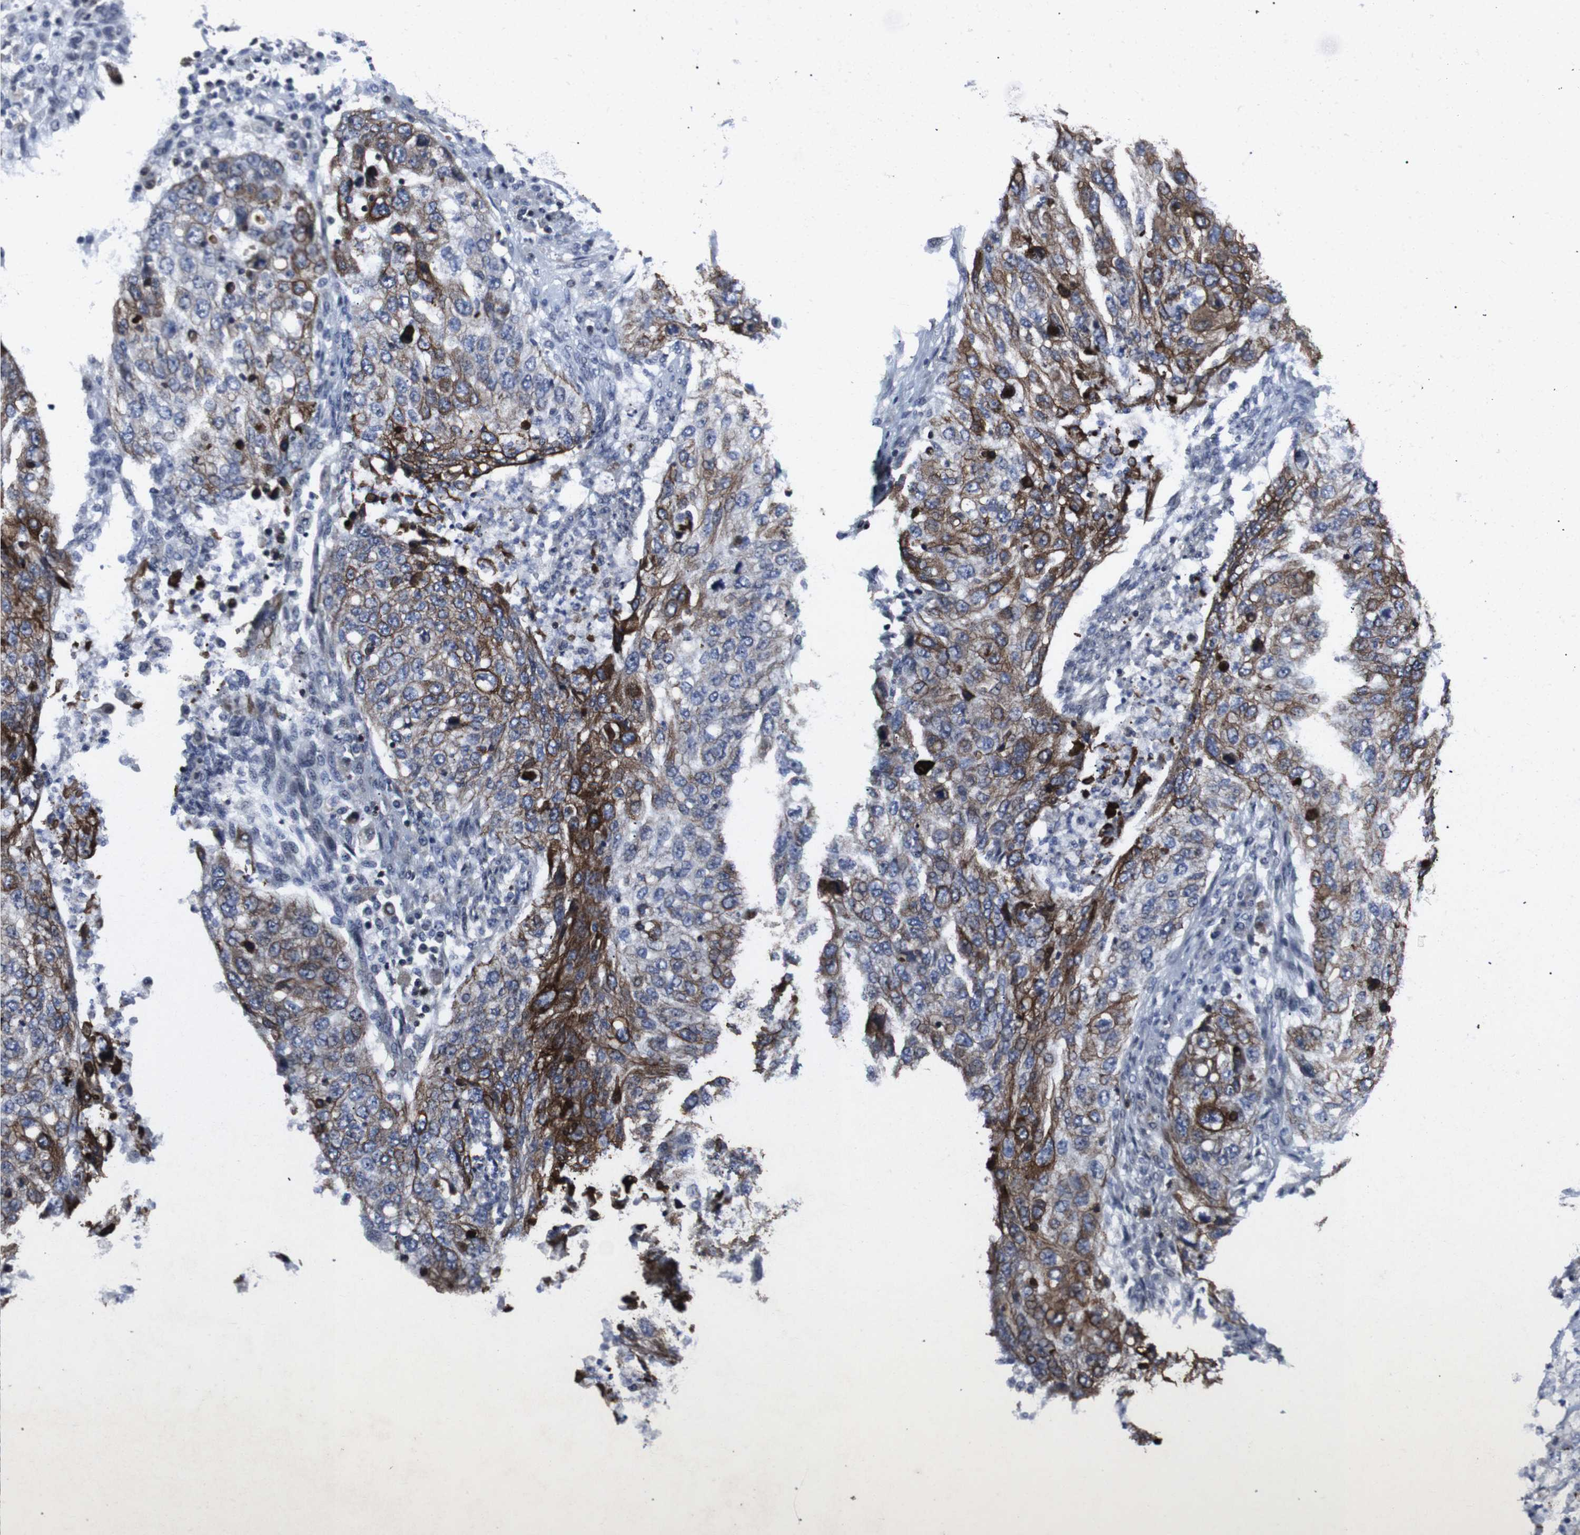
{"staining": {"intensity": "moderate", "quantity": "25%-75%", "location": "cytoplasmic/membranous"}, "tissue": "lung cancer", "cell_type": "Tumor cells", "image_type": "cancer", "snomed": [{"axis": "morphology", "description": "Squamous cell carcinoma, NOS"}, {"axis": "topography", "description": "Lung"}], "caption": "Human lung cancer stained with a brown dye displays moderate cytoplasmic/membranous positive positivity in approximately 25%-75% of tumor cells.", "gene": "STAT4", "patient": {"sex": "female", "age": 63}}